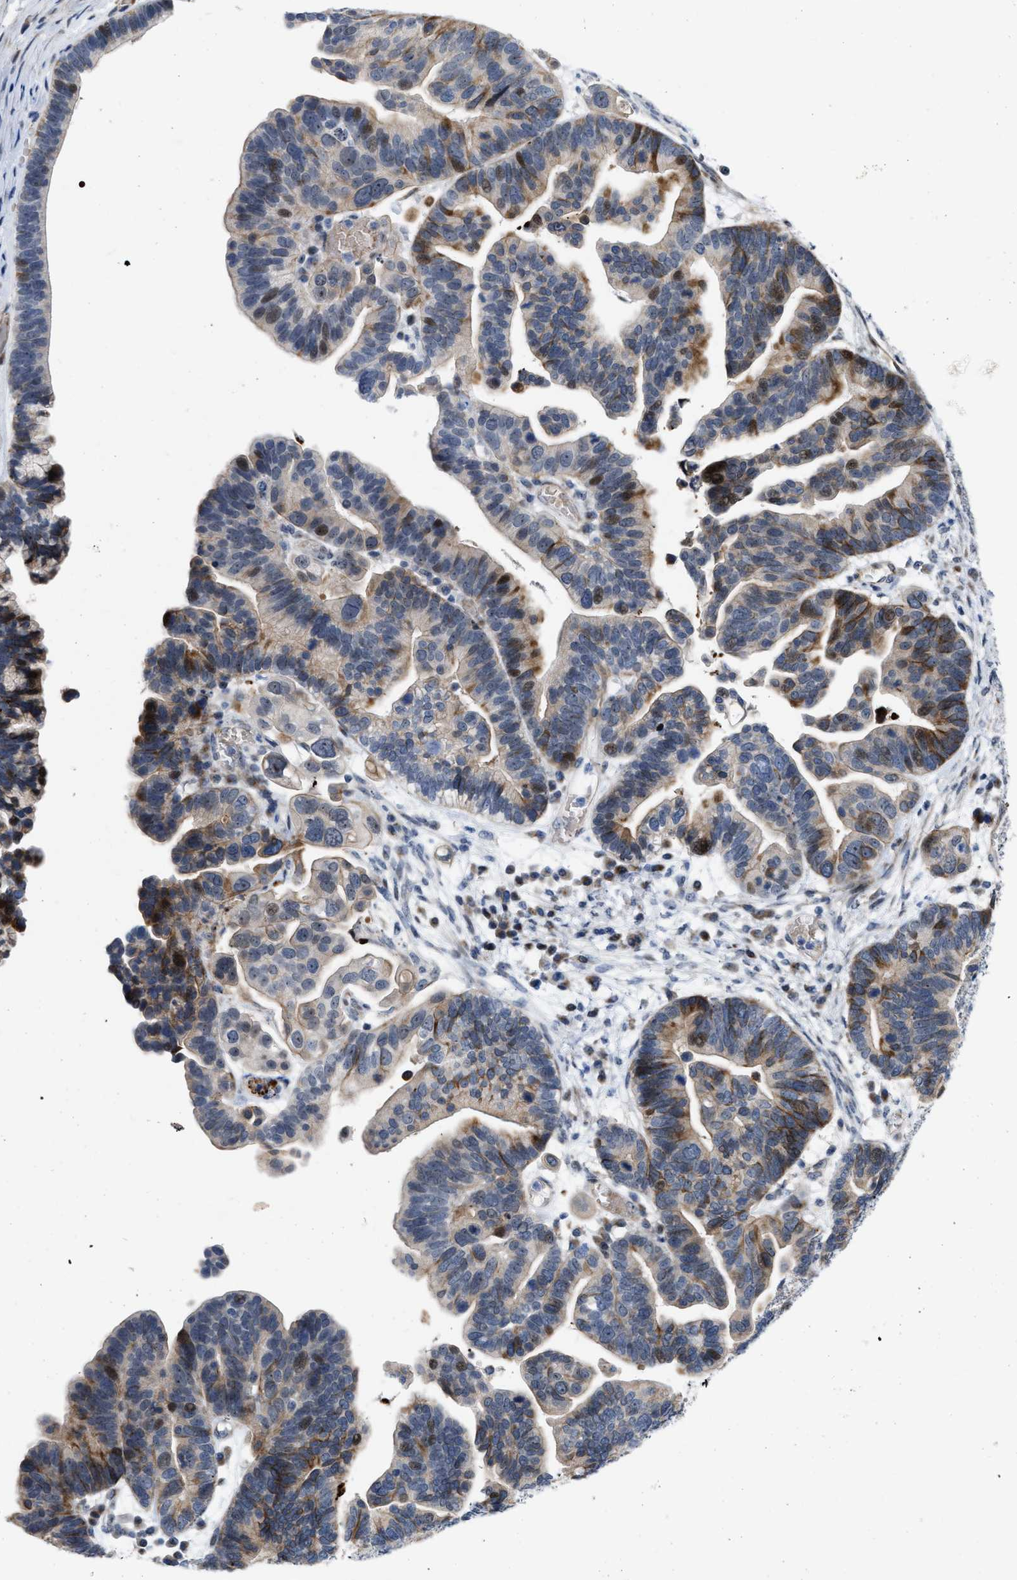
{"staining": {"intensity": "moderate", "quantity": "25%-75%", "location": "cytoplasmic/membranous"}, "tissue": "ovarian cancer", "cell_type": "Tumor cells", "image_type": "cancer", "snomed": [{"axis": "morphology", "description": "Cystadenocarcinoma, serous, NOS"}, {"axis": "topography", "description": "Ovary"}], "caption": "The micrograph demonstrates a brown stain indicating the presence of a protein in the cytoplasmic/membranous of tumor cells in serous cystadenocarcinoma (ovarian).", "gene": "POLR1F", "patient": {"sex": "female", "age": 56}}